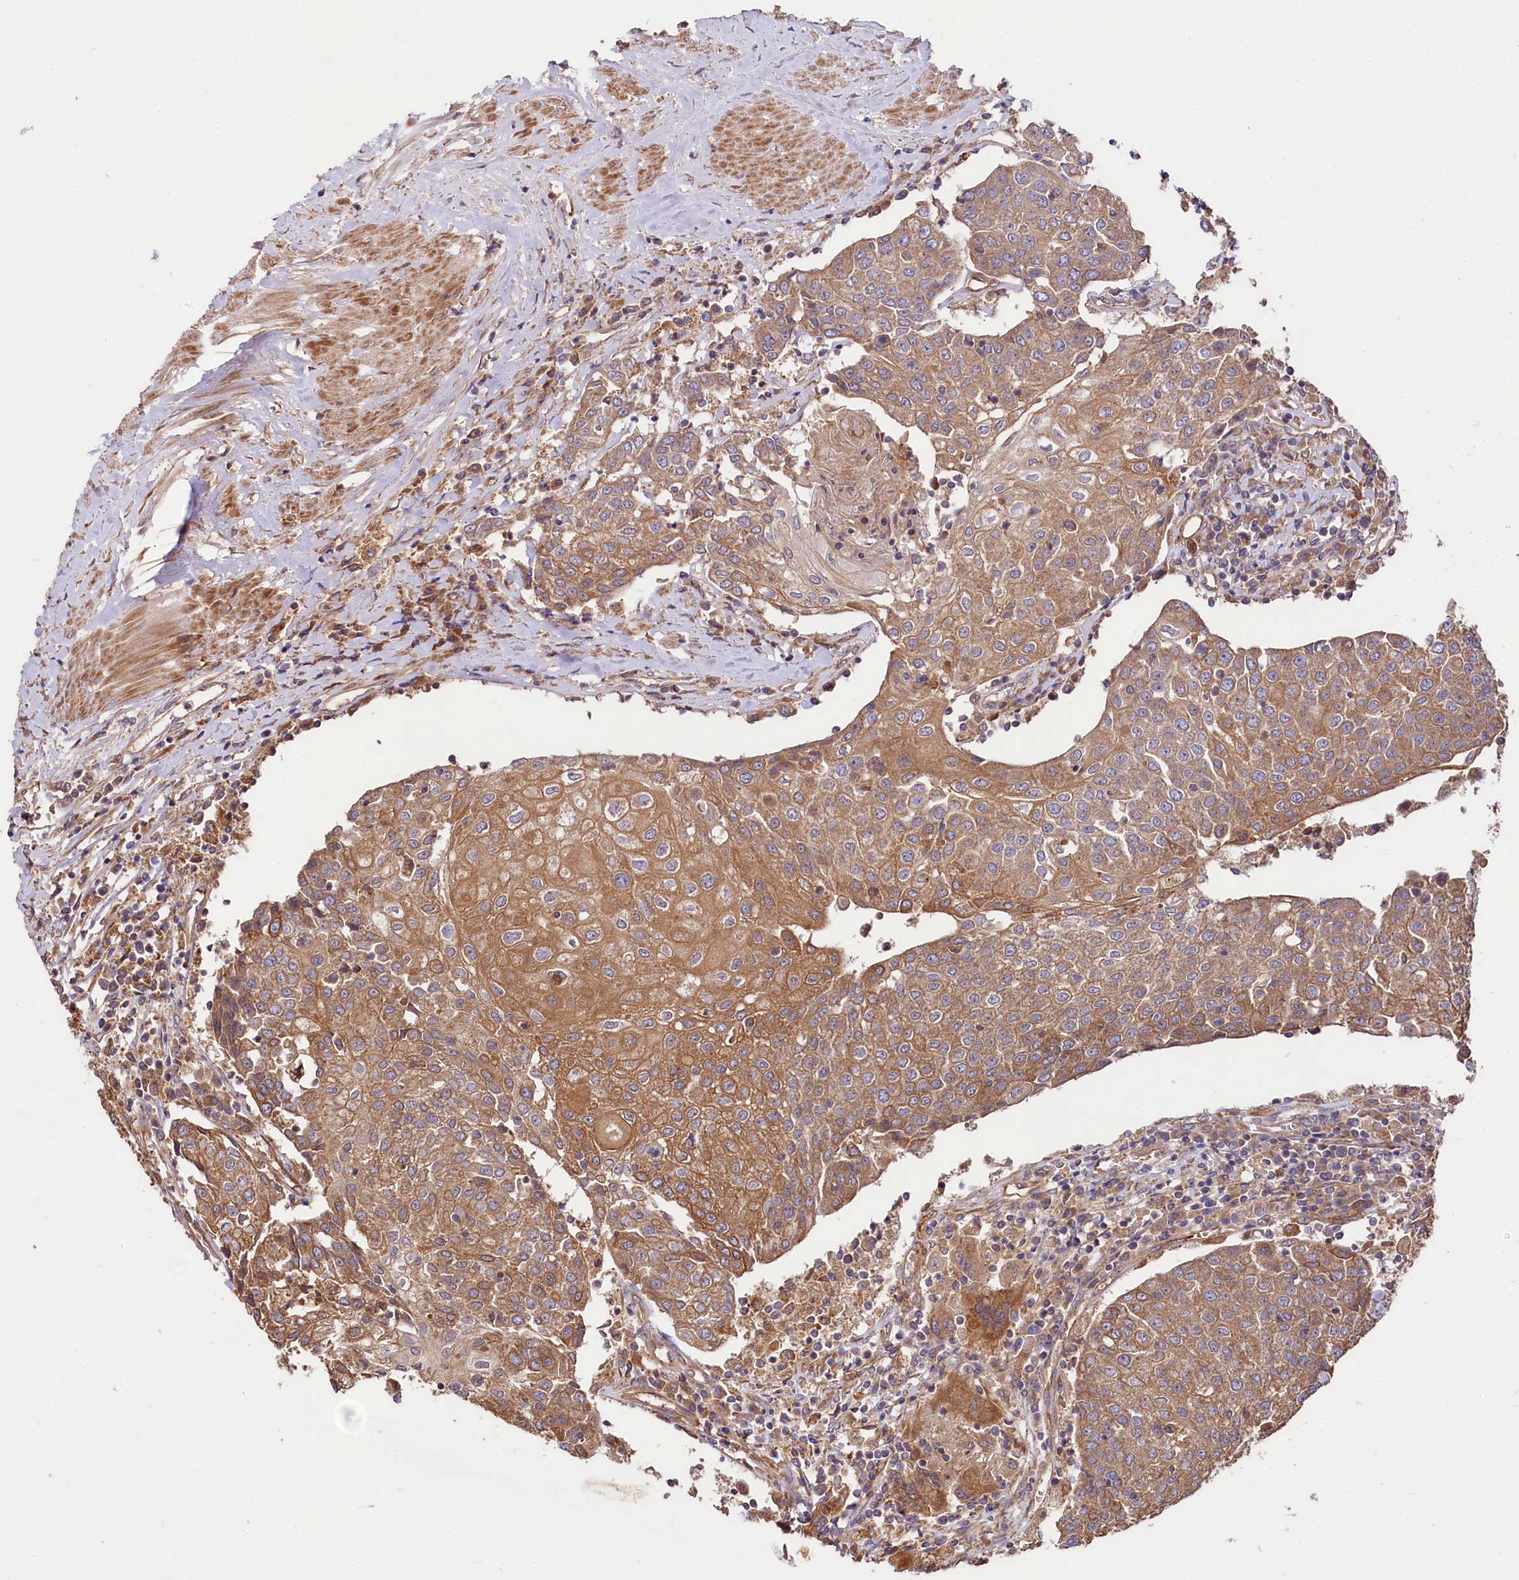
{"staining": {"intensity": "moderate", "quantity": ">75%", "location": "cytoplasmic/membranous"}, "tissue": "urothelial cancer", "cell_type": "Tumor cells", "image_type": "cancer", "snomed": [{"axis": "morphology", "description": "Urothelial carcinoma, High grade"}, {"axis": "topography", "description": "Urinary bladder"}], "caption": "Human urothelial cancer stained for a protein (brown) shows moderate cytoplasmic/membranous positive expression in approximately >75% of tumor cells.", "gene": "CEP295", "patient": {"sex": "female", "age": 85}}